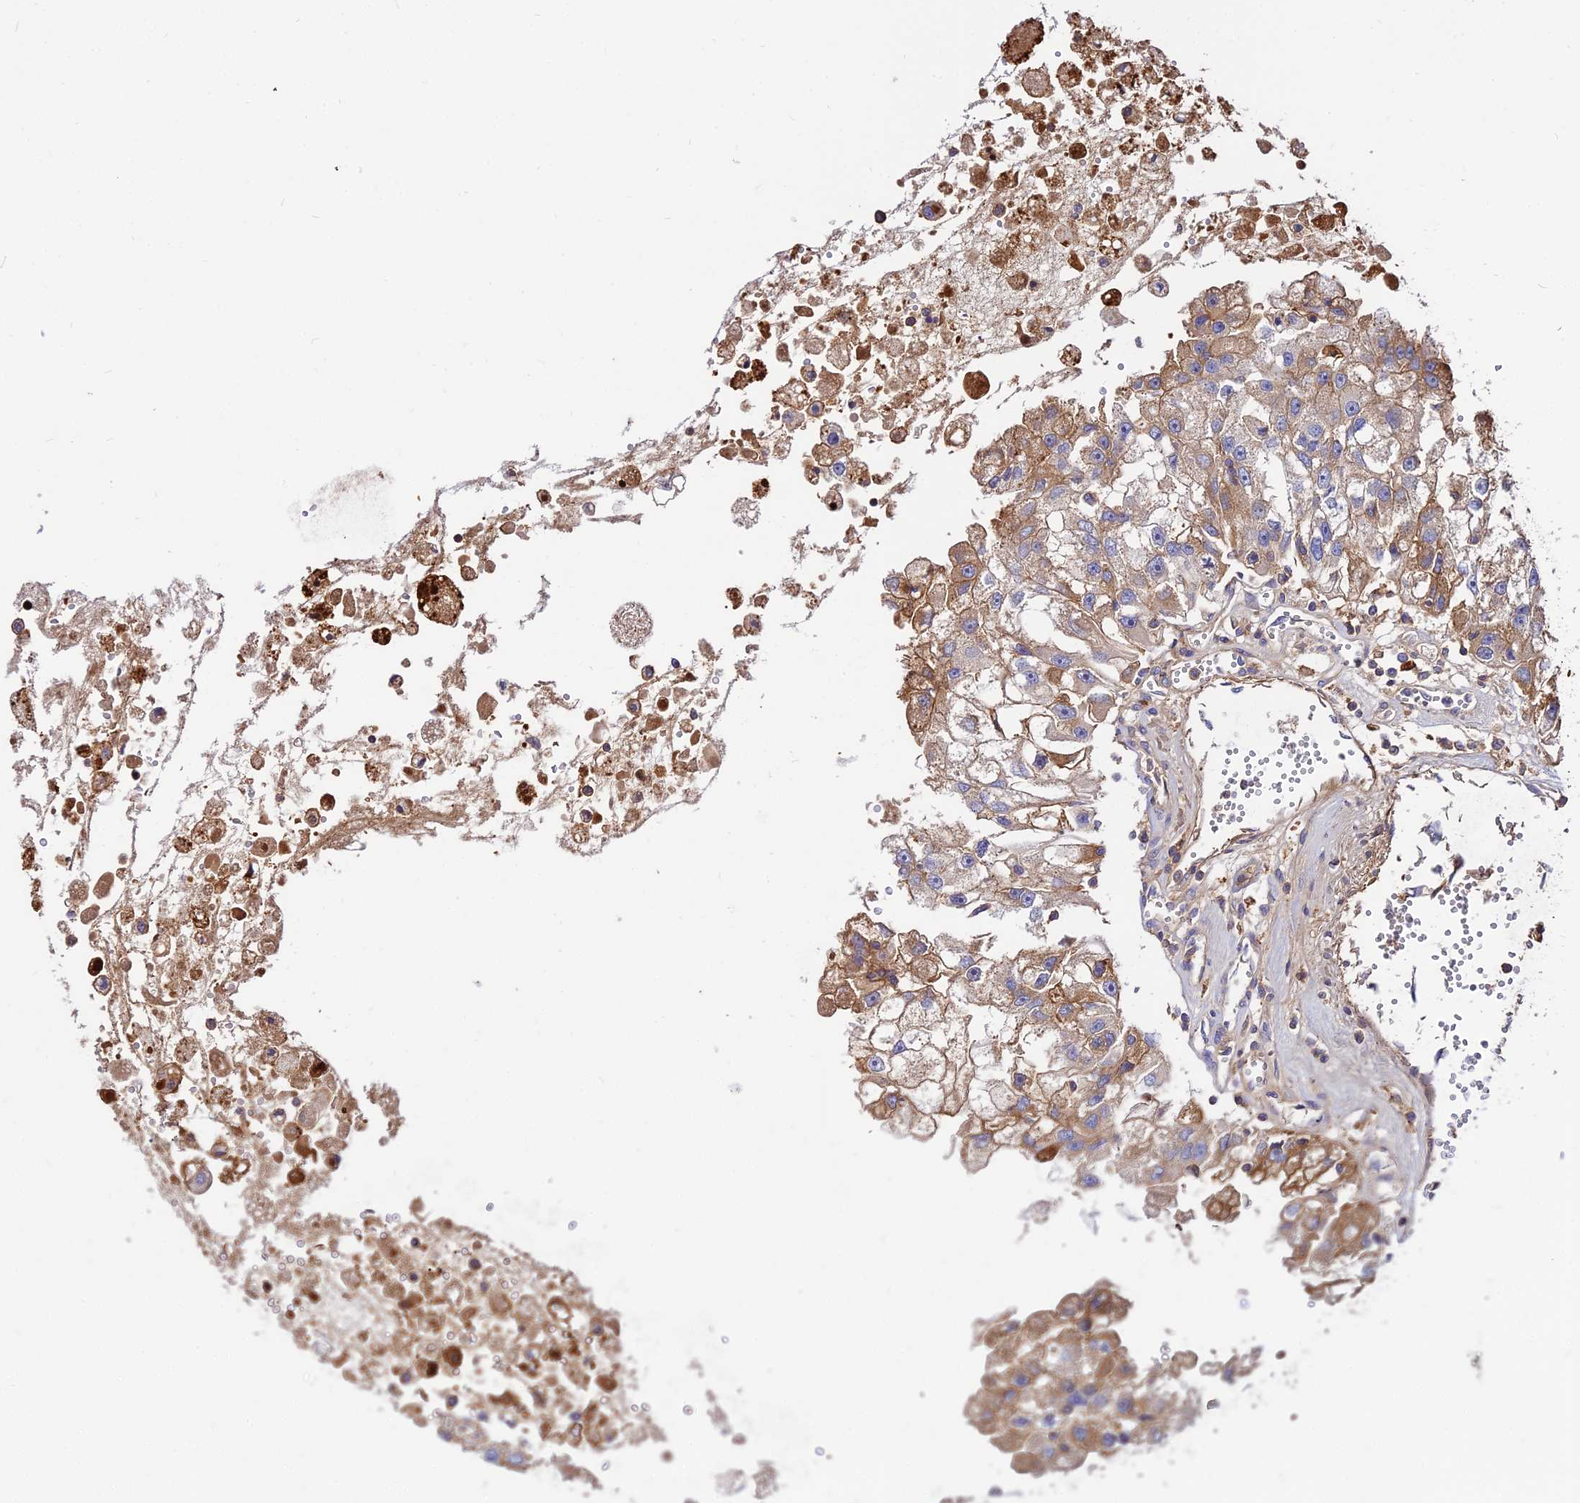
{"staining": {"intensity": "moderate", "quantity": "25%-75%", "location": "cytoplasmic/membranous"}, "tissue": "renal cancer", "cell_type": "Tumor cells", "image_type": "cancer", "snomed": [{"axis": "morphology", "description": "Adenocarcinoma, NOS"}, {"axis": "topography", "description": "Kidney"}], "caption": "Immunohistochemistry micrograph of neoplastic tissue: human renal cancer (adenocarcinoma) stained using immunohistochemistry (IHC) displays medium levels of moderate protein expression localized specifically in the cytoplasmic/membranous of tumor cells, appearing as a cytoplasmic/membranous brown color.", "gene": "PYM1", "patient": {"sex": "male", "age": 63}}